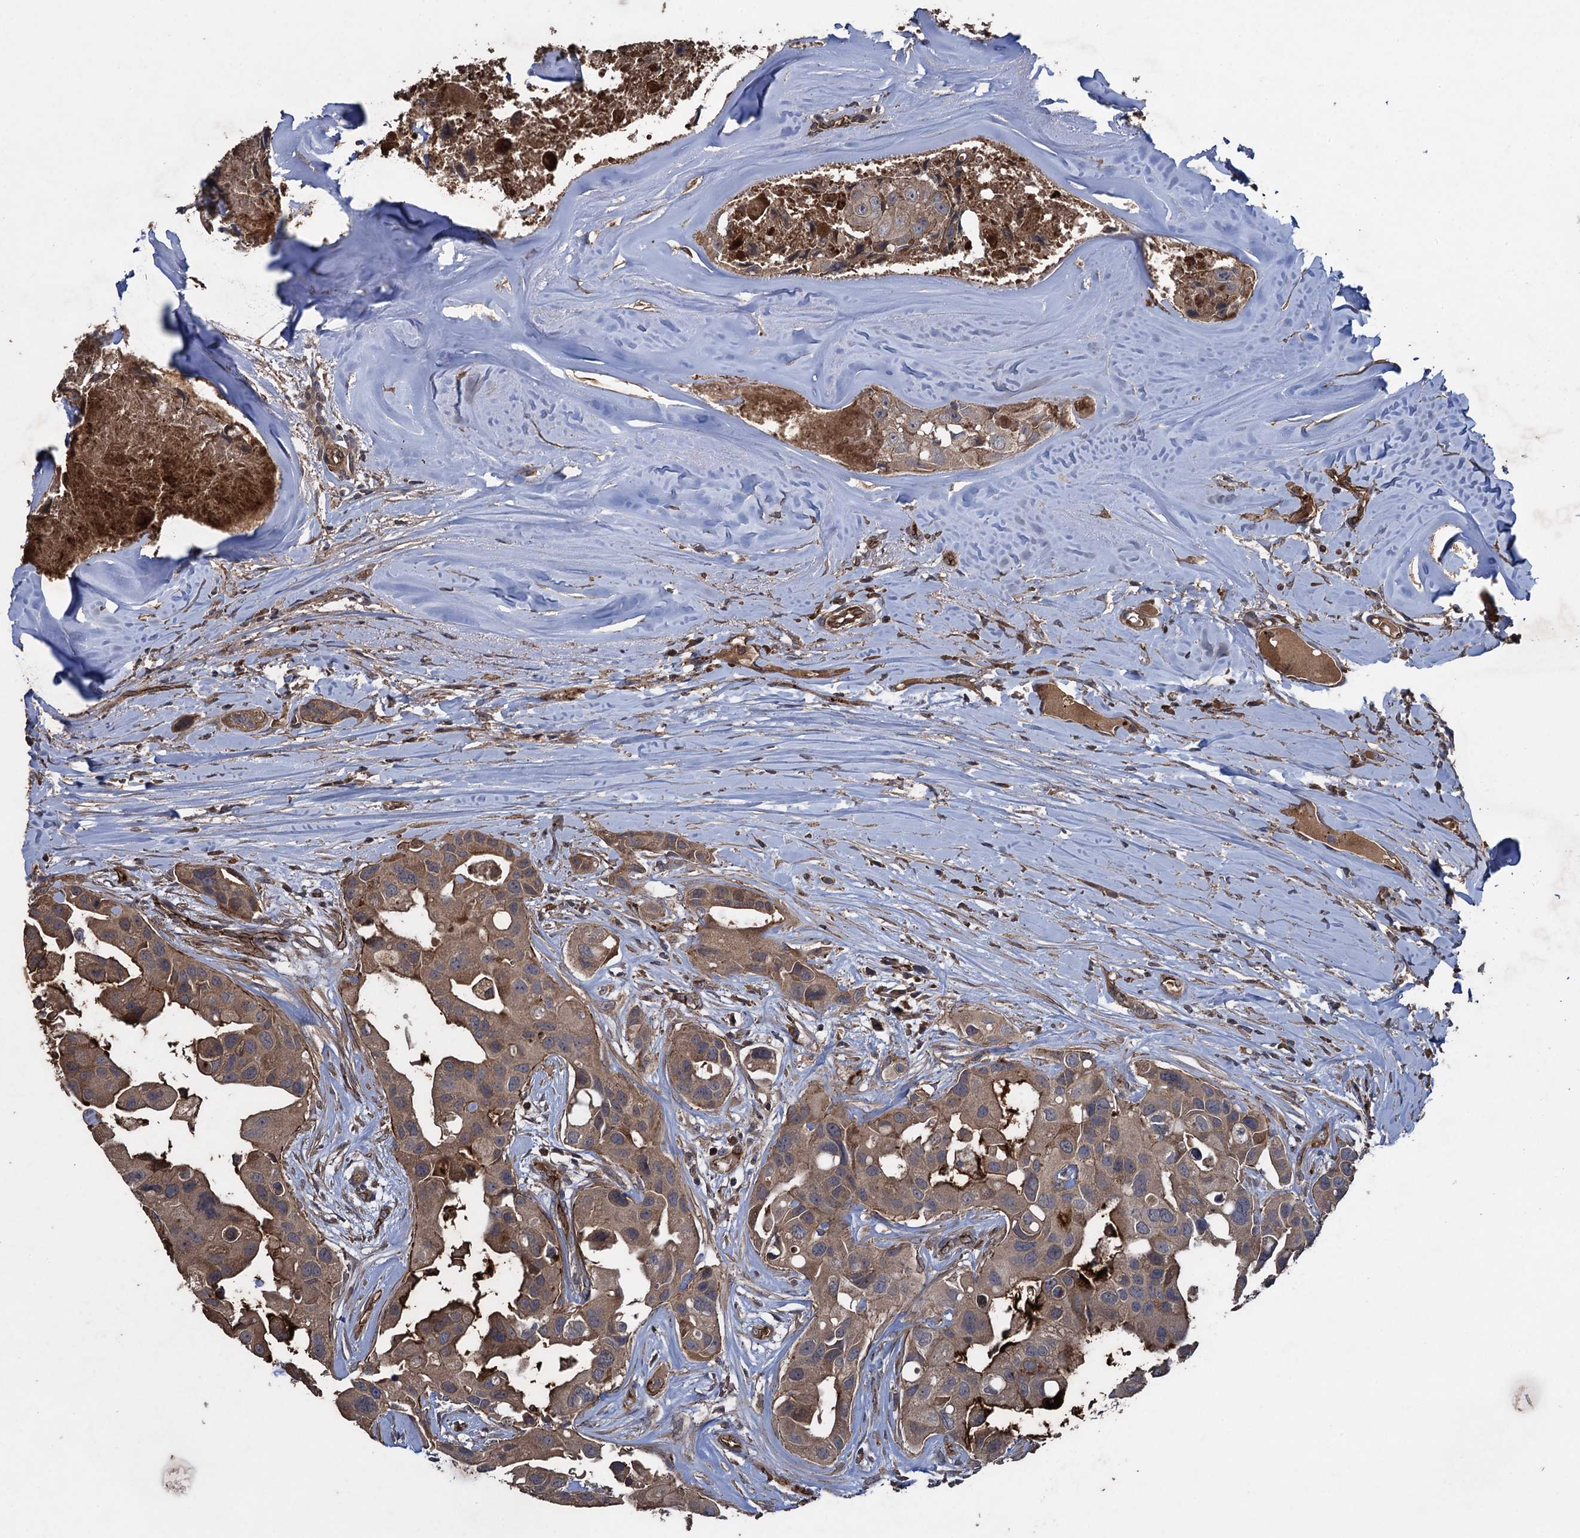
{"staining": {"intensity": "moderate", "quantity": ">75%", "location": "cytoplasmic/membranous"}, "tissue": "head and neck cancer", "cell_type": "Tumor cells", "image_type": "cancer", "snomed": [{"axis": "morphology", "description": "Adenocarcinoma, NOS"}, {"axis": "morphology", "description": "Adenocarcinoma, metastatic, NOS"}, {"axis": "topography", "description": "Head-Neck"}], "caption": "About >75% of tumor cells in head and neck metastatic adenocarcinoma show moderate cytoplasmic/membranous protein expression as visualized by brown immunohistochemical staining.", "gene": "TXNDC11", "patient": {"sex": "male", "age": 75}}